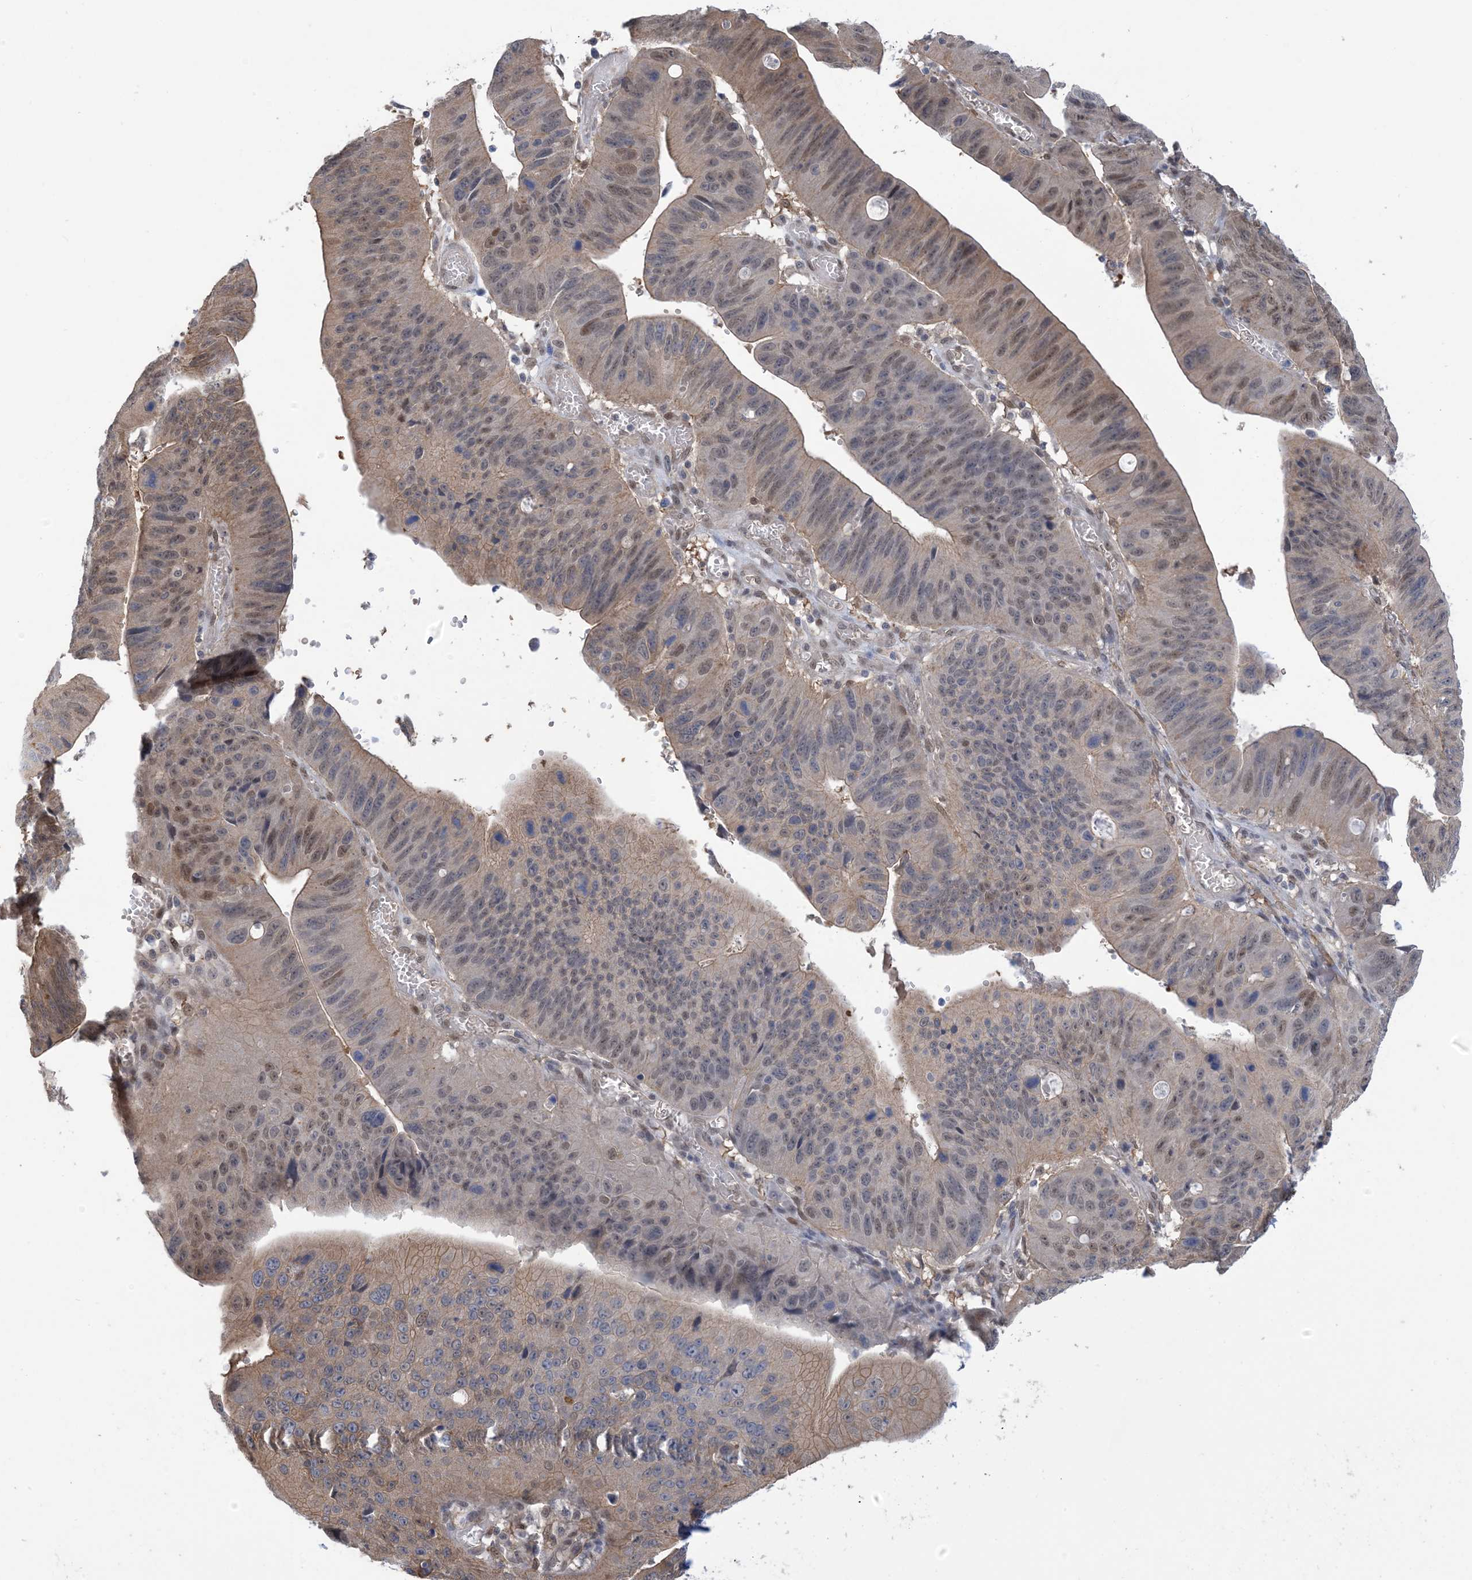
{"staining": {"intensity": "moderate", "quantity": "25%-75%", "location": "cytoplasmic/membranous,nuclear"}, "tissue": "stomach cancer", "cell_type": "Tumor cells", "image_type": "cancer", "snomed": [{"axis": "morphology", "description": "Adenocarcinoma, NOS"}, {"axis": "topography", "description": "Stomach"}], "caption": "Immunohistochemistry (DAB) staining of human adenocarcinoma (stomach) shows moderate cytoplasmic/membranous and nuclear protein positivity in approximately 25%-75% of tumor cells.", "gene": "ZNF8", "patient": {"sex": "male", "age": 59}}